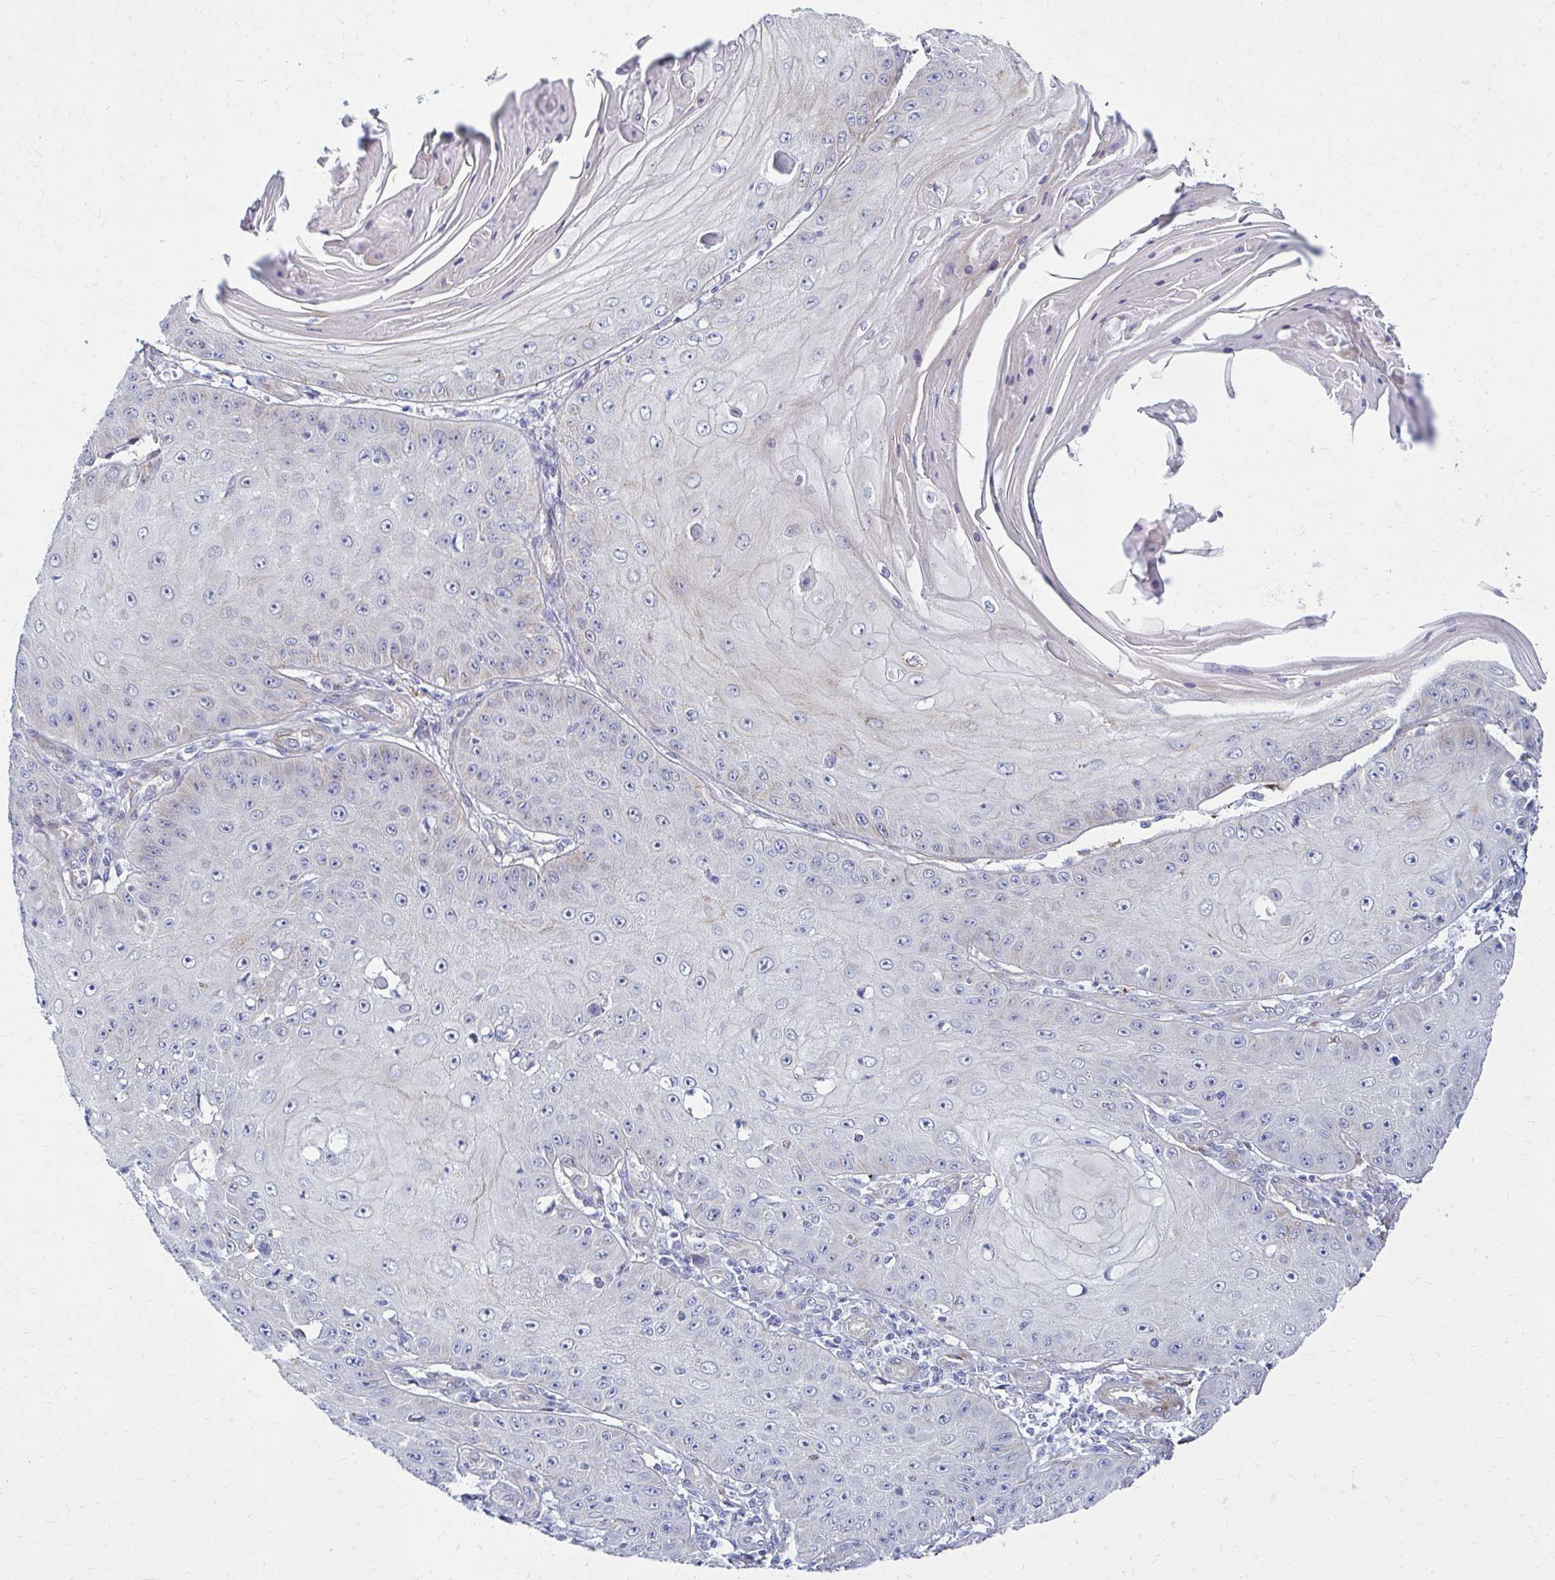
{"staining": {"intensity": "negative", "quantity": "none", "location": "none"}, "tissue": "skin cancer", "cell_type": "Tumor cells", "image_type": "cancer", "snomed": [{"axis": "morphology", "description": "Squamous cell carcinoma, NOS"}, {"axis": "topography", "description": "Skin"}], "caption": "This is a image of immunohistochemistry staining of squamous cell carcinoma (skin), which shows no positivity in tumor cells.", "gene": "ANKRD62", "patient": {"sex": "male", "age": 70}}